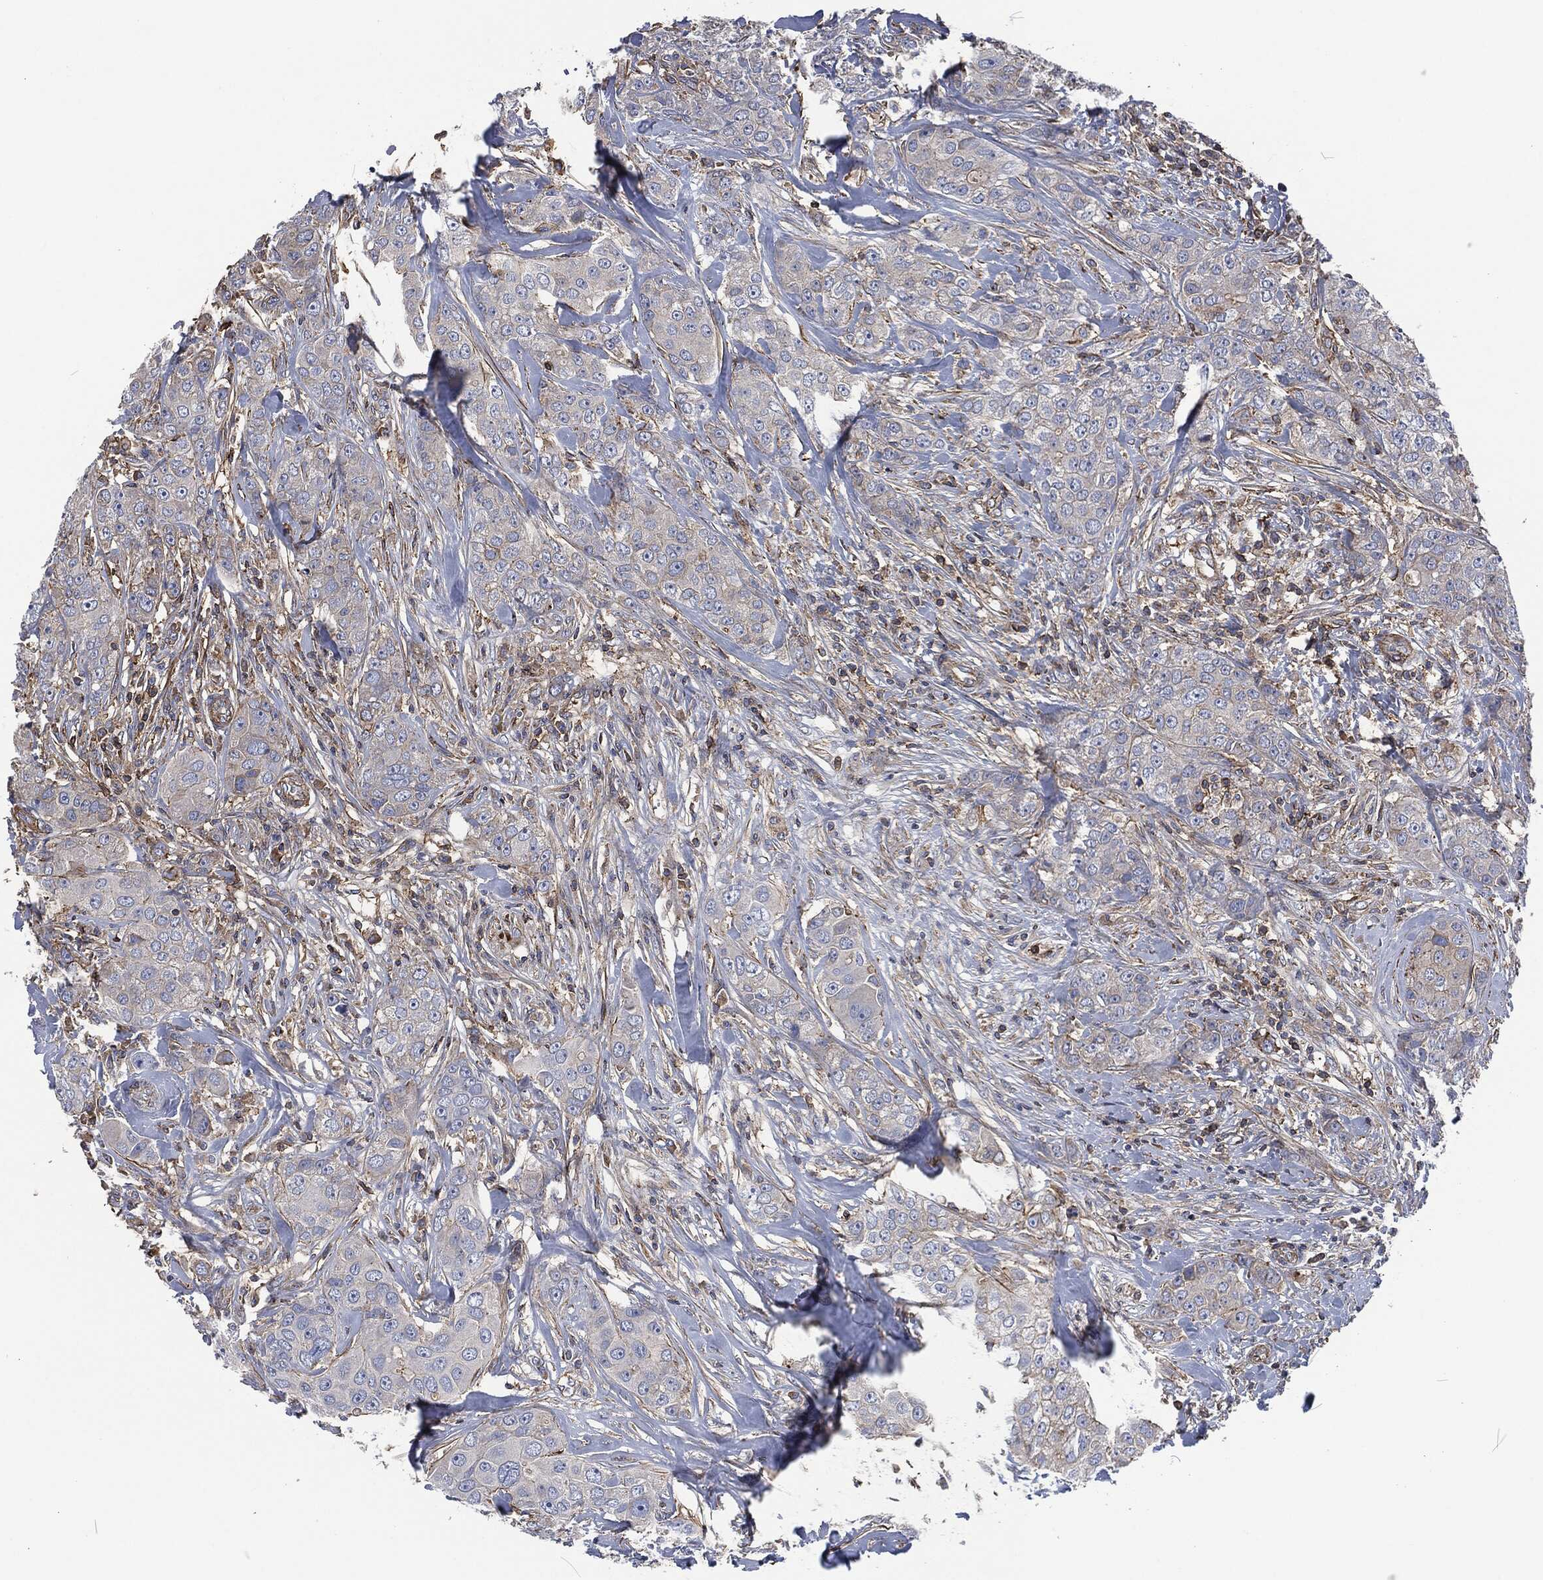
{"staining": {"intensity": "moderate", "quantity": "<25%", "location": "cytoplasmic/membranous"}, "tissue": "breast cancer", "cell_type": "Tumor cells", "image_type": "cancer", "snomed": [{"axis": "morphology", "description": "Duct carcinoma"}, {"axis": "topography", "description": "Breast"}], "caption": "Immunohistochemical staining of human infiltrating ductal carcinoma (breast) demonstrates low levels of moderate cytoplasmic/membranous positivity in approximately <25% of tumor cells.", "gene": "LGALS9", "patient": {"sex": "female", "age": 43}}